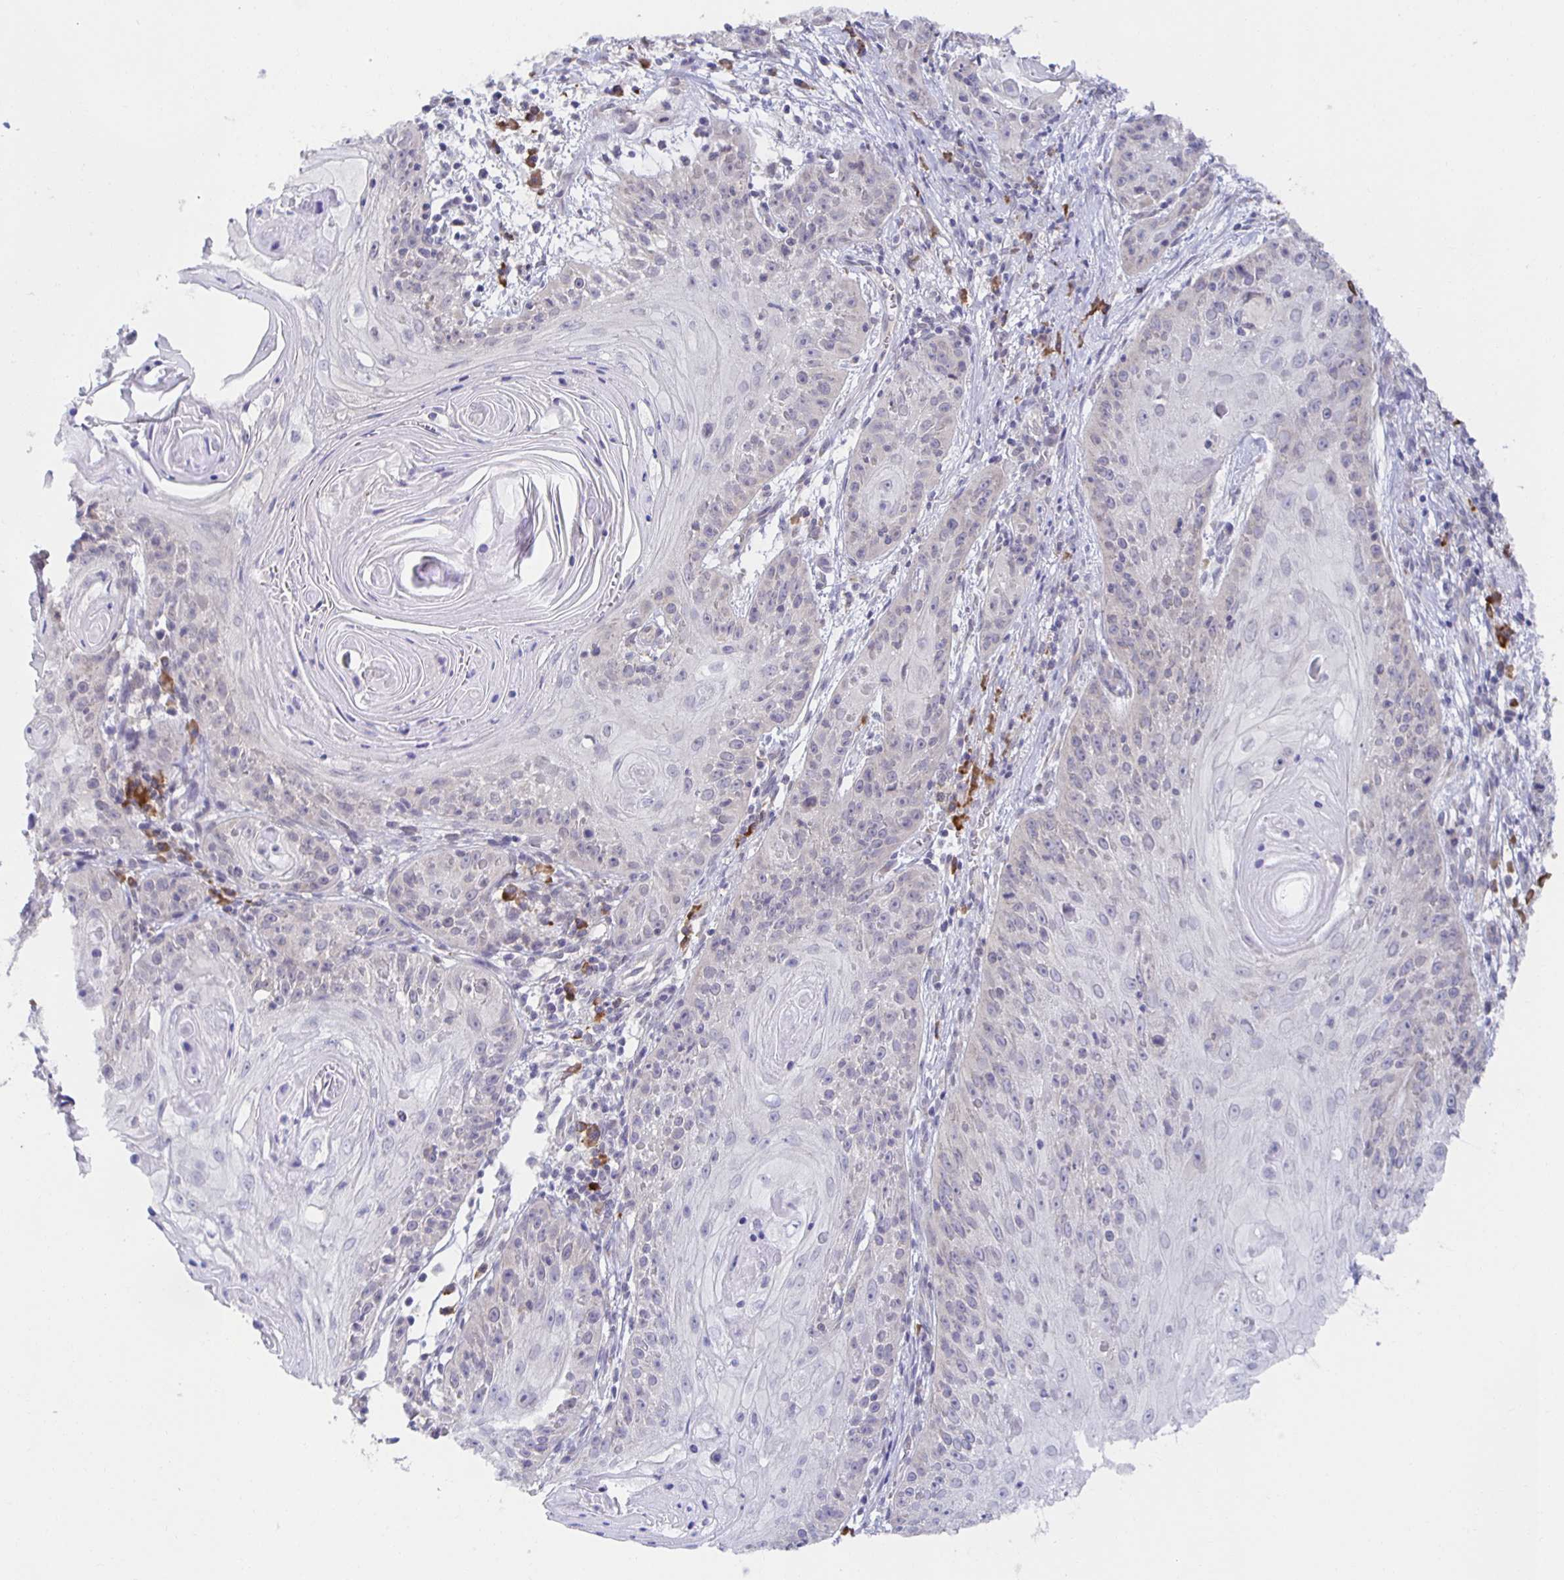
{"staining": {"intensity": "negative", "quantity": "none", "location": "none"}, "tissue": "skin cancer", "cell_type": "Tumor cells", "image_type": "cancer", "snomed": [{"axis": "morphology", "description": "Squamous cell carcinoma, NOS"}, {"axis": "topography", "description": "Skin"}, {"axis": "topography", "description": "Vulva"}], "caption": "Human squamous cell carcinoma (skin) stained for a protein using IHC reveals no staining in tumor cells.", "gene": "BAD", "patient": {"sex": "female", "age": 76}}